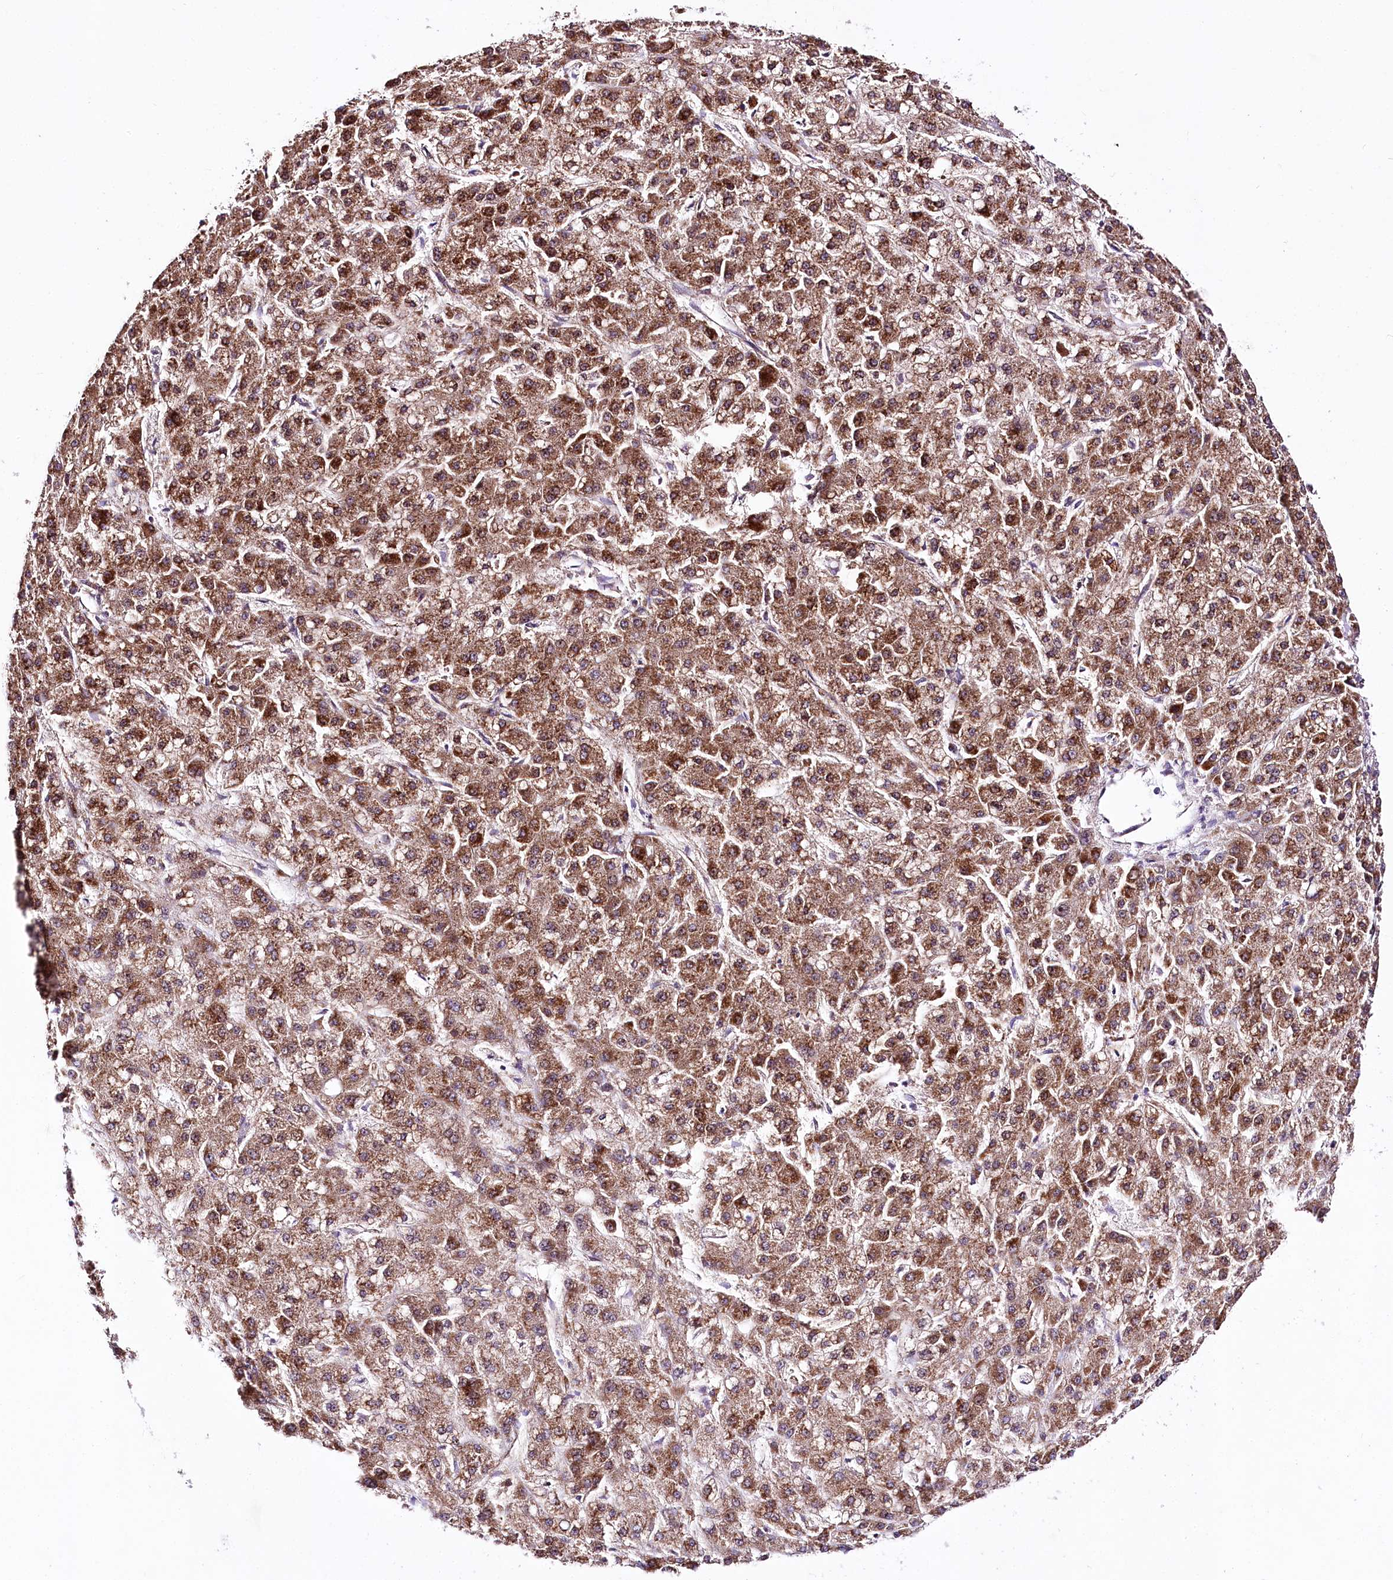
{"staining": {"intensity": "moderate", "quantity": ">75%", "location": "cytoplasmic/membranous"}, "tissue": "liver cancer", "cell_type": "Tumor cells", "image_type": "cancer", "snomed": [{"axis": "morphology", "description": "Carcinoma, Hepatocellular, NOS"}, {"axis": "topography", "description": "Liver"}], "caption": "Approximately >75% of tumor cells in liver cancer display moderate cytoplasmic/membranous protein positivity as visualized by brown immunohistochemical staining.", "gene": "ATE1", "patient": {"sex": "male", "age": 67}}